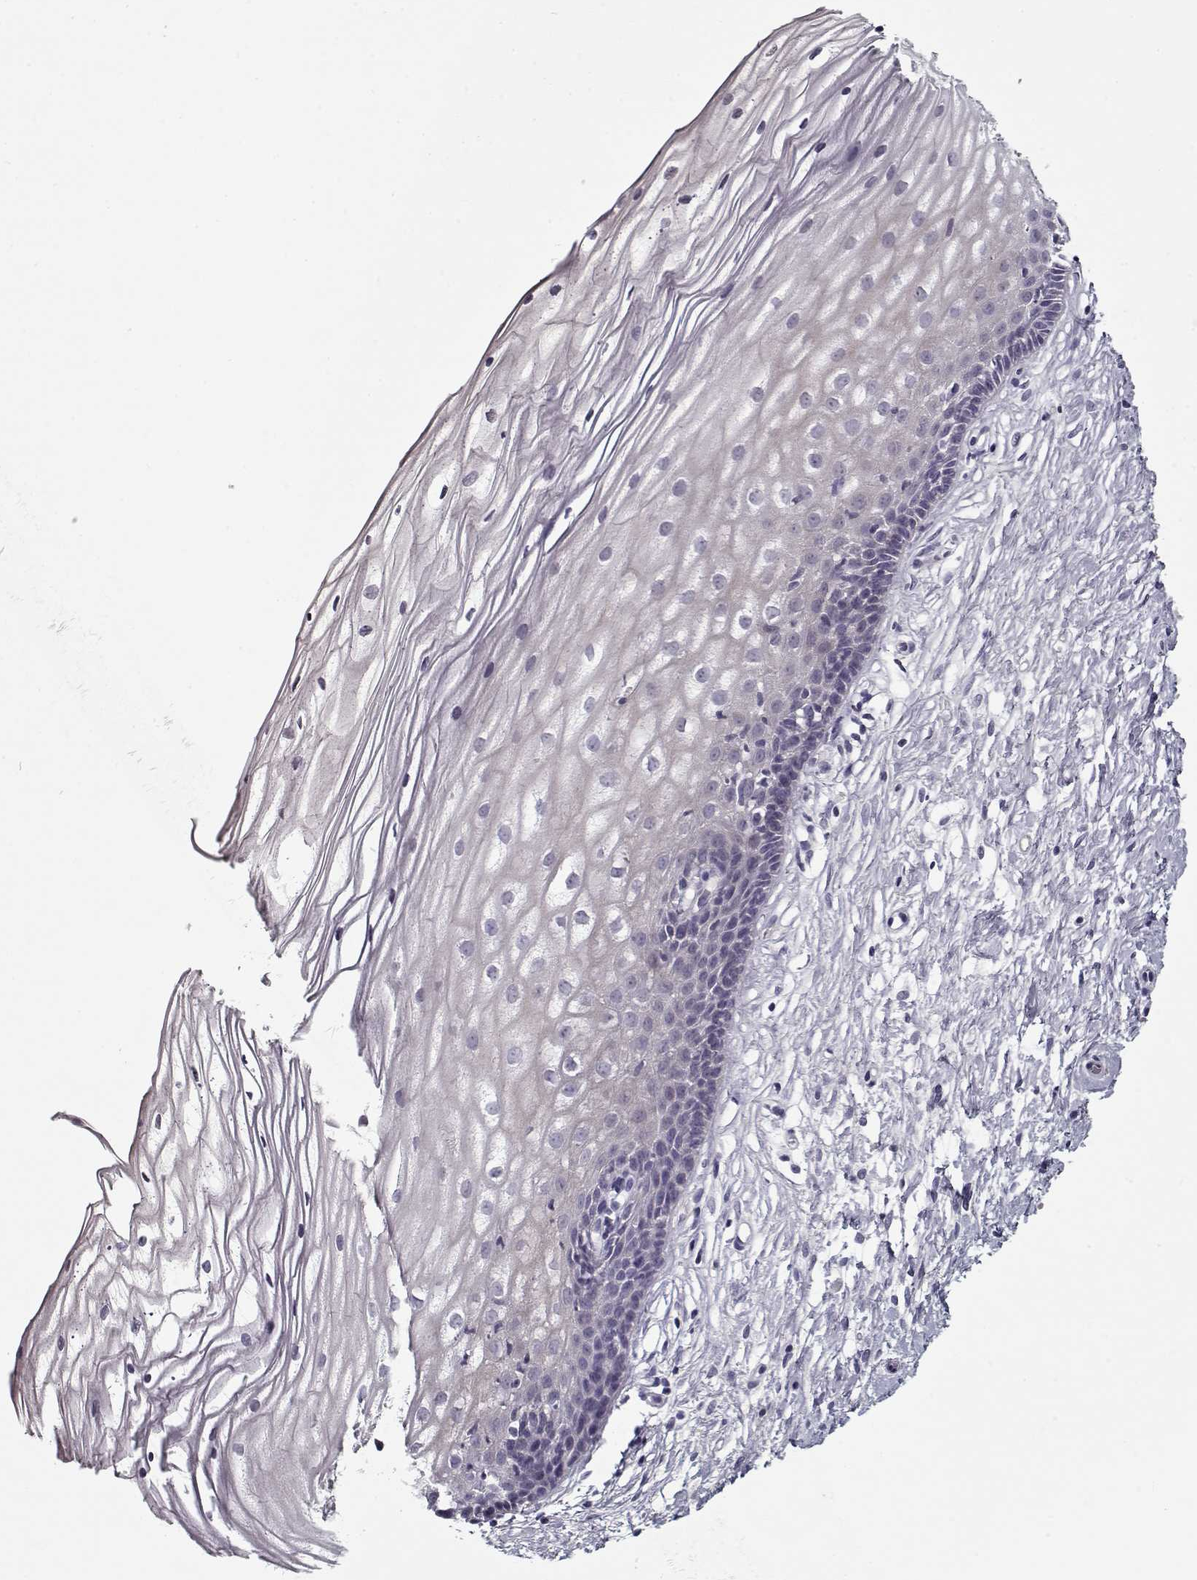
{"staining": {"intensity": "negative", "quantity": "none", "location": "none"}, "tissue": "cervix", "cell_type": "Squamous epithelial cells", "image_type": "normal", "snomed": [{"axis": "morphology", "description": "Normal tissue, NOS"}, {"axis": "topography", "description": "Cervix"}], "caption": "IHC of unremarkable human cervix exhibits no expression in squamous epithelial cells.", "gene": "DDX25", "patient": {"sex": "female", "age": 40}}